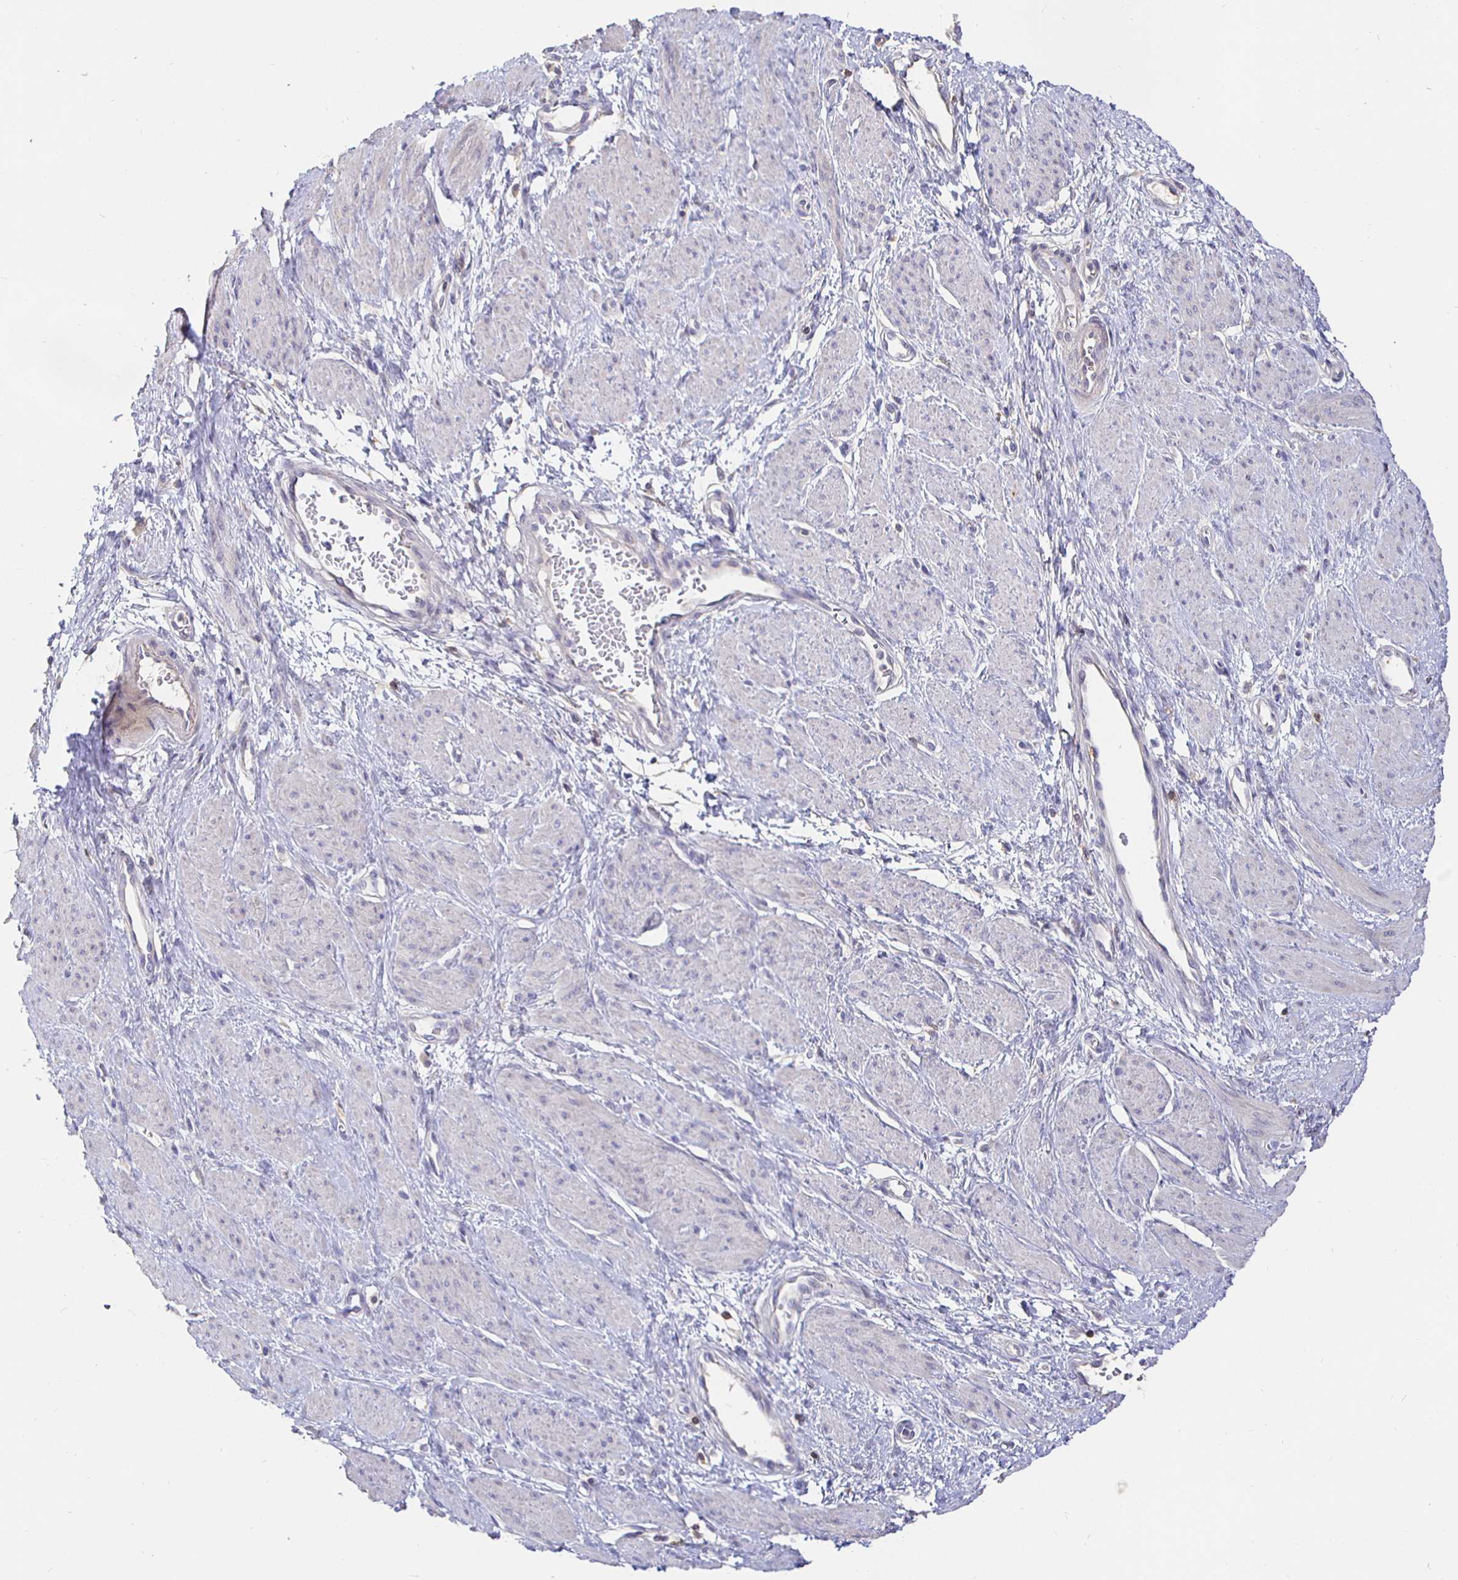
{"staining": {"intensity": "negative", "quantity": "none", "location": "none"}, "tissue": "smooth muscle", "cell_type": "Smooth muscle cells", "image_type": "normal", "snomed": [{"axis": "morphology", "description": "Normal tissue, NOS"}, {"axis": "topography", "description": "Smooth muscle"}, {"axis": "topography", "description": "Uterus"}], "caption": "A high-resolution photomicrograph shows immunohistochemistry staining of benign smooth muscle, which demonstrates no significant positivity in smooth muscle cells. The staining is performed using DAB (3,3'-diaminobenzidine) brown chromogen with nuclei counter-stained in using hematoxylin.", "gene": "CXCR3", "patient": {"sex": "female", "age": 39}}